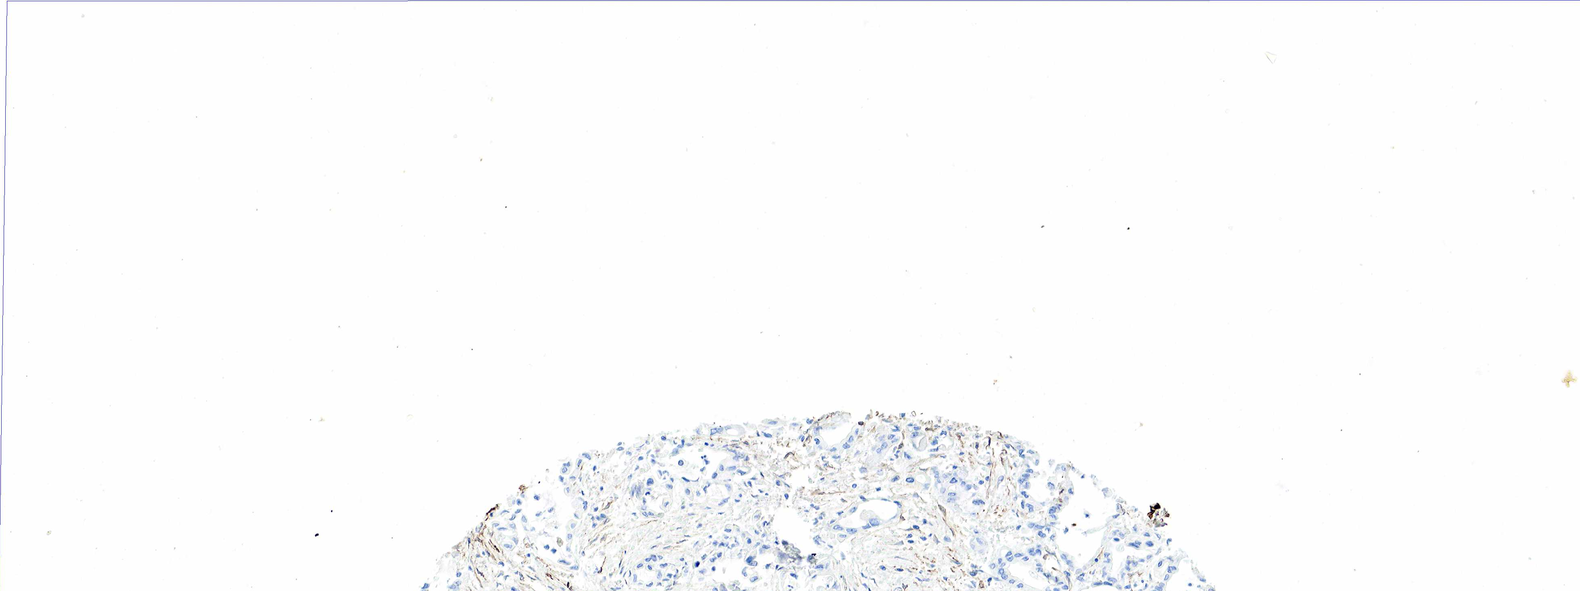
{"staining": {"intensity": "negative", "quantity": "none", "location": "none"}, "tissue": "pancreatic cancer", "cell_type": "Tumor cells", "image_type": "cancer", "snomed": [{"axis": "morphology", "description": "Adenocarcinoma, NOS"}, {"axis": "topography", "description": "Pancreas"}], "caption": "Pancreatic cancer was stained to show a protein in brown. There is no significant expression in tumor cells. Brightfield microscopy of immunohistochemistry (IHC) stained with DAB (brown) and hematoxylin (blue), captured at high magnification.", "gene": "ACTA1", "patient": {"sex": "male", "age": 77}}